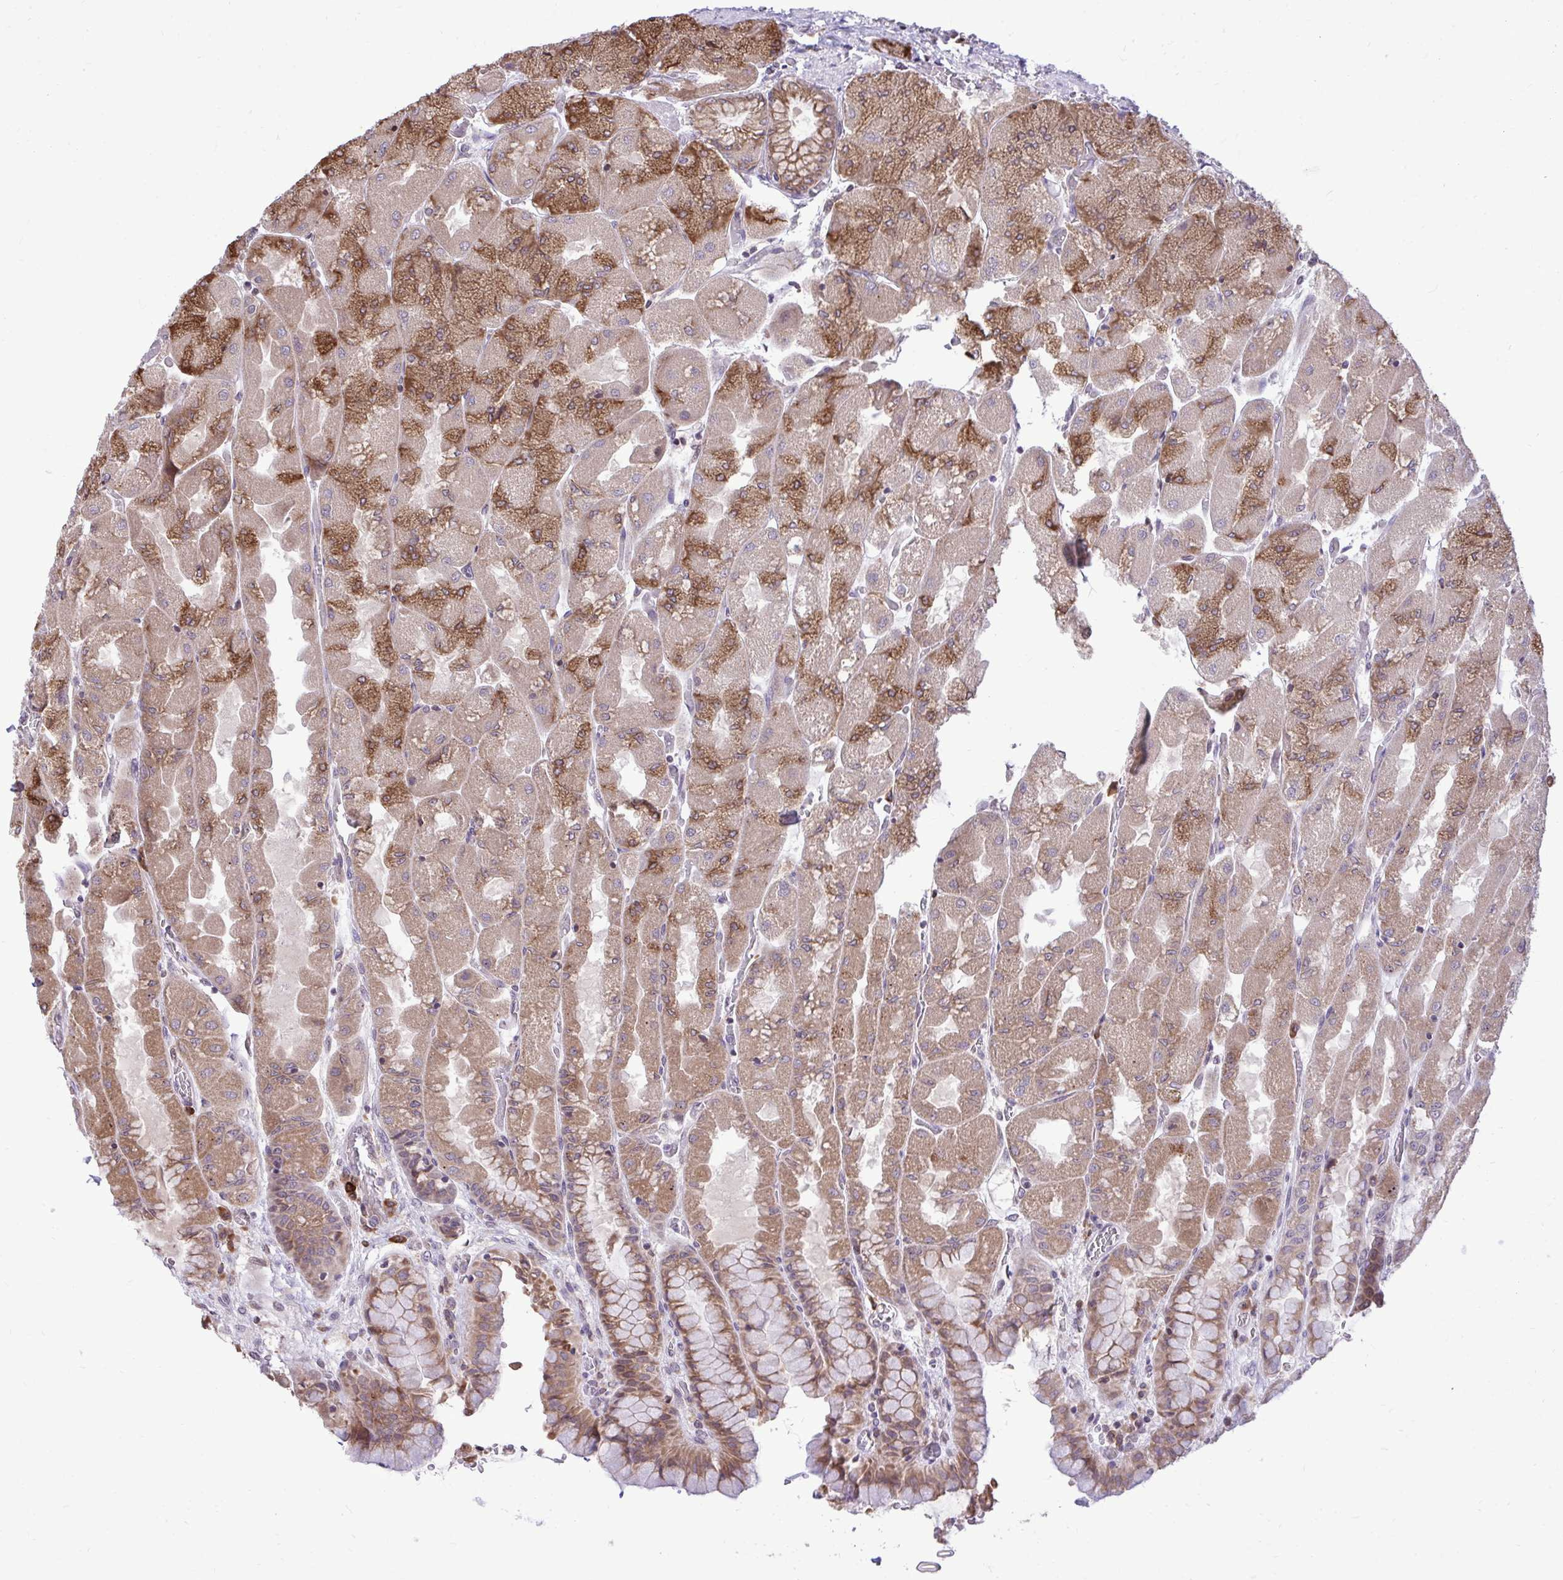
{"staining": {"intensity": "moderate", "quantity": "25%-75%", "location": "cytoplasmic/membranous"}, "tissue": "stomach", "cell_type": "Glandular cells", "image_type": "normal", "snomed": [{"axis": "morphology", "description": "Normal tissue, NOS"}, {"axis": "topography", "description": "Stomach"}], "caption": "Human stomach stained for a protein (brown) shows moderate cytoplasmic/membranous positive staining in approximately 25%-75% of glandular cells.", "gene": "METTL9", "patient": {"sex": "female", "age": 61}}